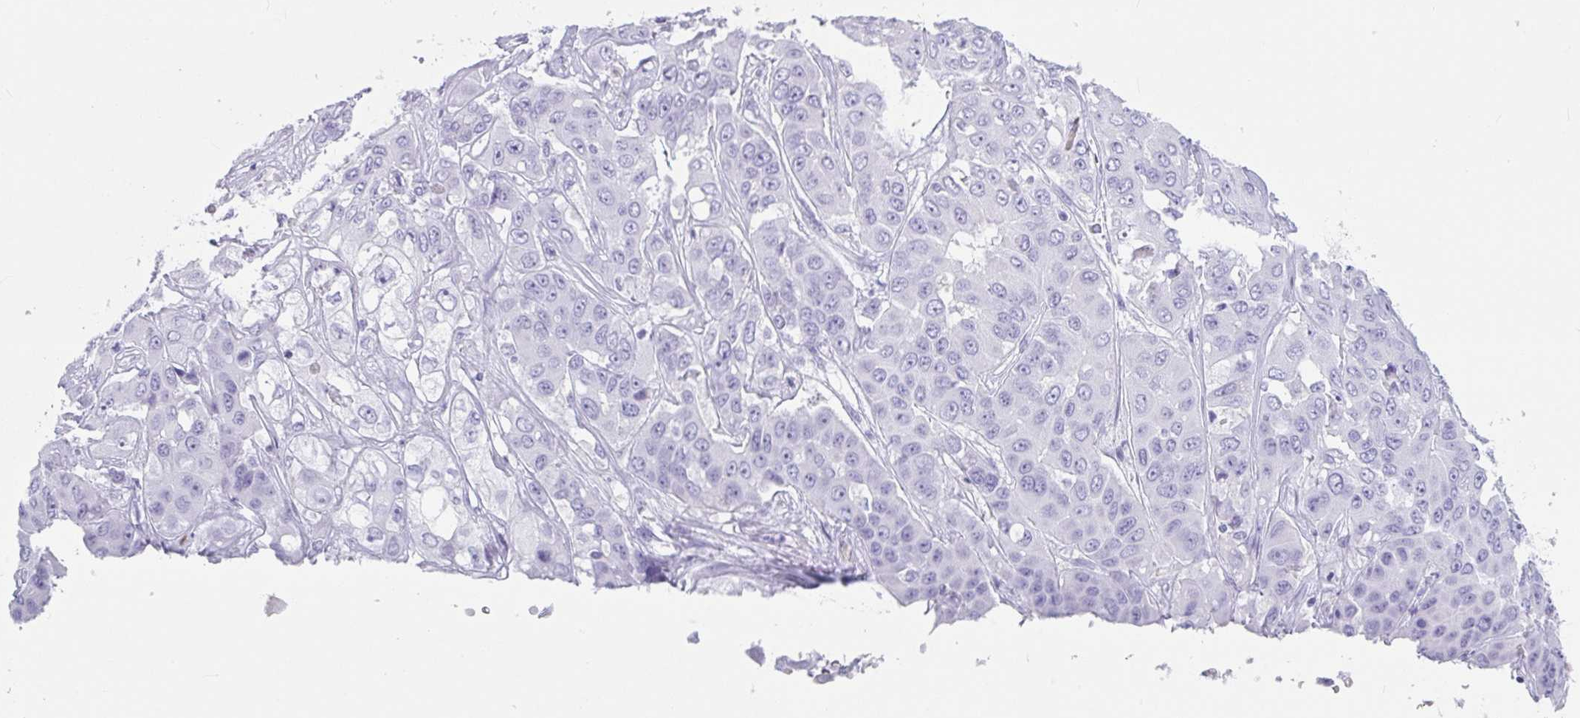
{"staining": {"intensity": "negative", "quantity": "none", "location": "none"}, "tissue": "liver cancer", "cell_type": "Tumor cells", "image_type": "cancer", "snomed": [{"axis": "morphology", "description": "Cholangiocarcinoma"}, {"axis": "topography", "description": "Liver"}], "caption": "Protein analysis of cholangiocarcinoma (liver) exhibits no significant expression in tumor cells.", "gene": "PLA2G1B", "patient": {"sex": "female", "age": 52}}